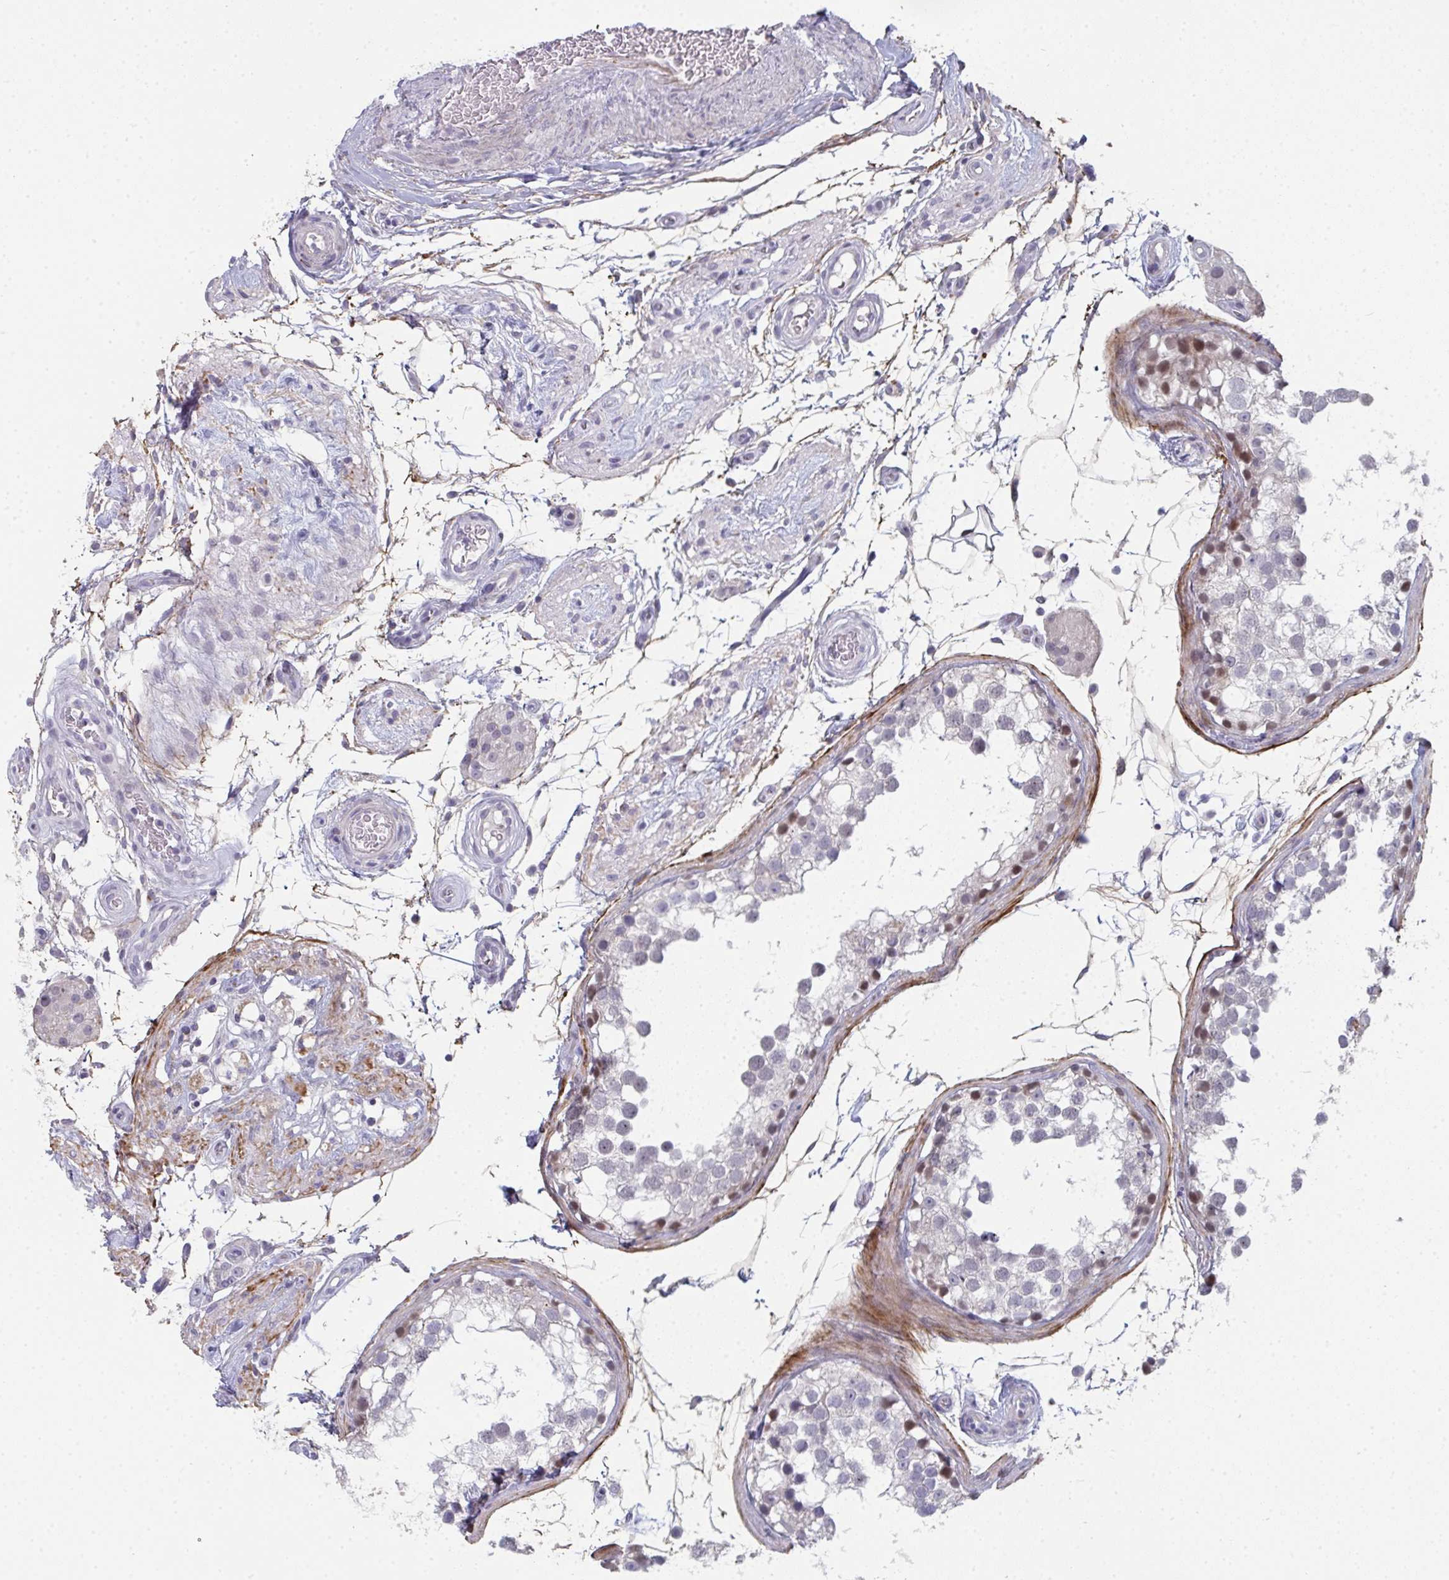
{"staining": {"intensity": "weak", "quantity": "<25%", "location": "nuclear"}, "tissue": "testis", "cell_type": "Cells in seminiferous ducts", "image_type": "normal", "snomed": [{"axis": "morphology", "description": "Normal tissue, NOS"}, {"axis": "morphology", "description": "Seminoma, NOS"}, {"axis": "topography", "description": "Testis"}], "caption": "High power microscopy photomicrograph of an immunohistochemistry (IHC) histopathology image of normal testis, revealing no significant positivity in cells in seminiferous ducts.", "gene": "A1CF", "patient": {"sex": "male", "age": 65}}